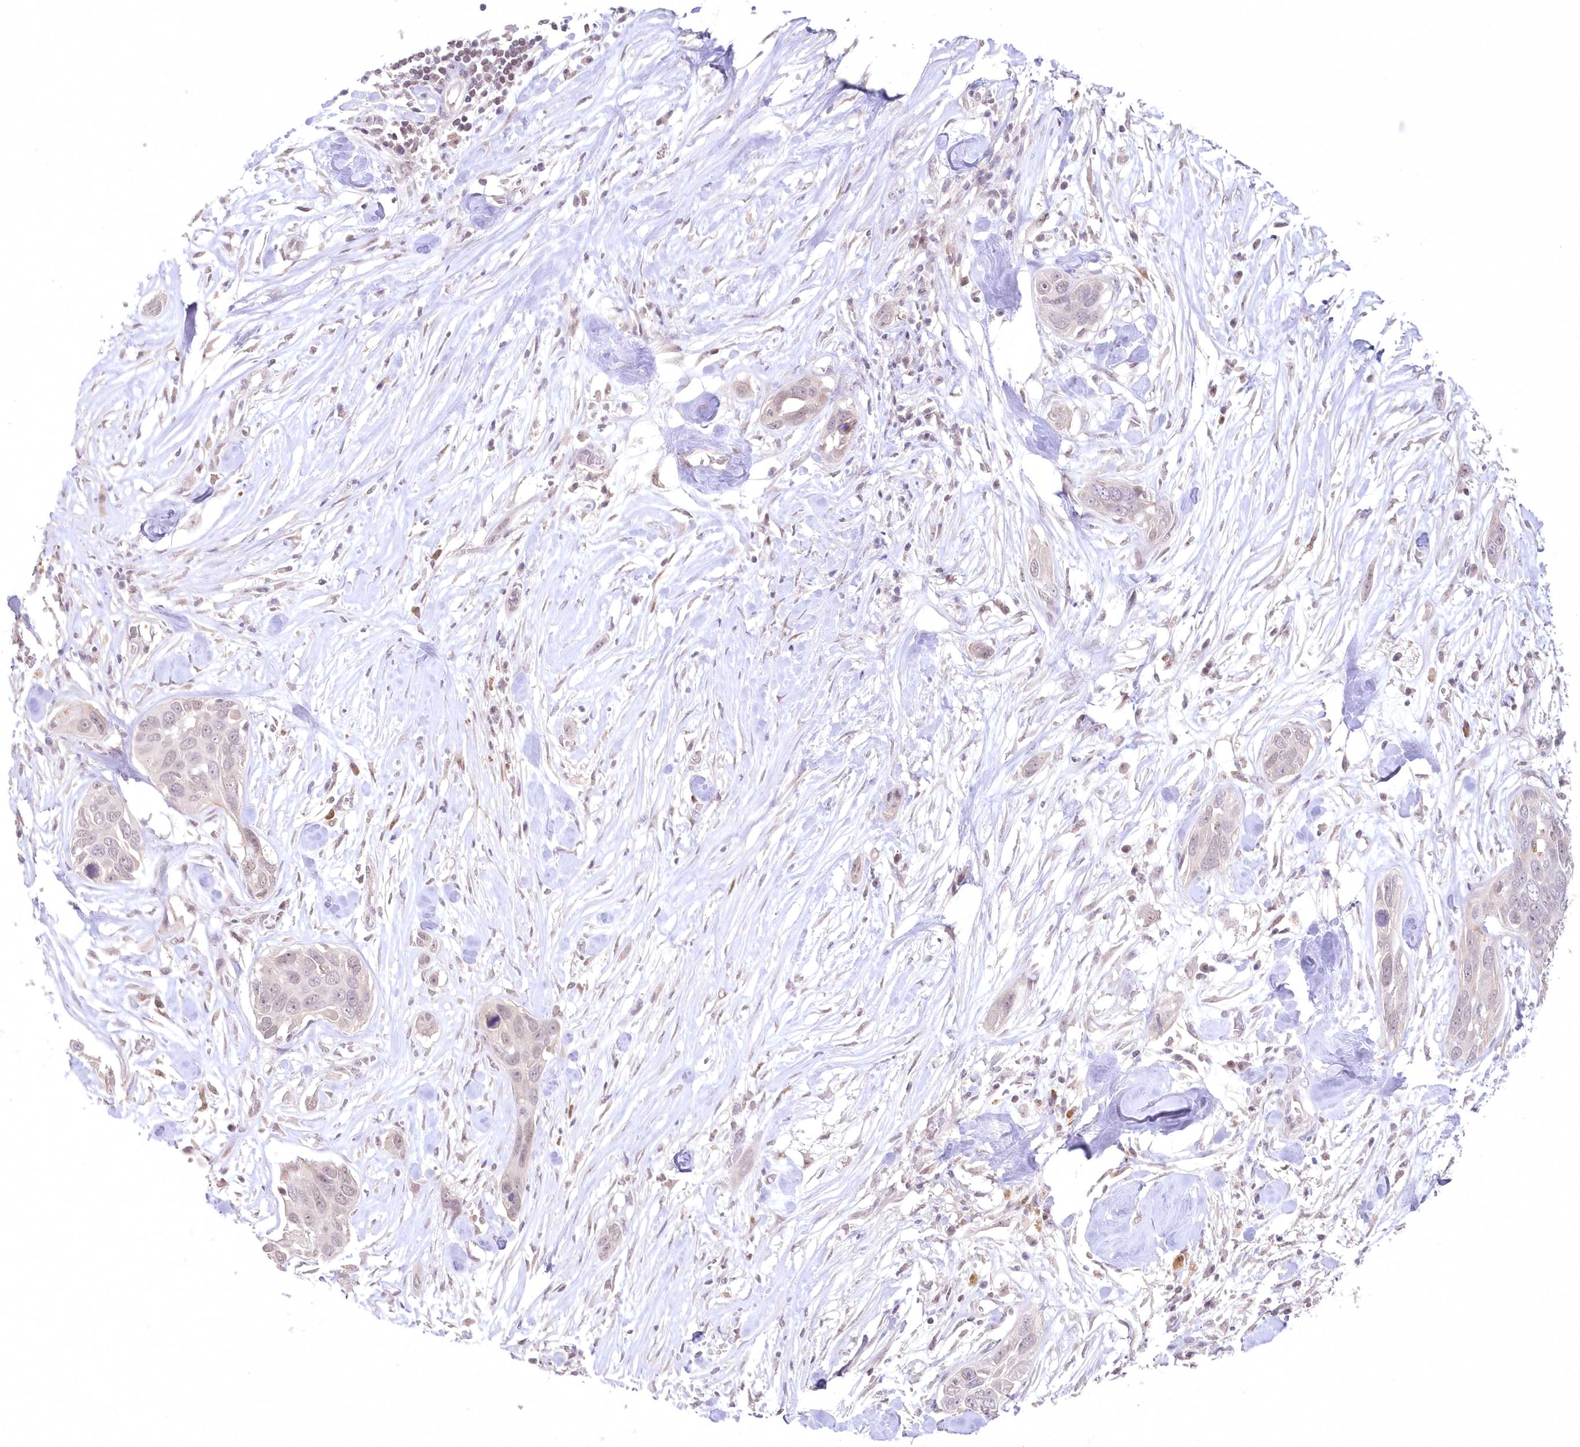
{"staining": {"intensity": "negative", "quantity": "none", "location": "none"}, "tissue": "pancreatic cancer", "cell_type": "Tumor cells", "image_type": "cancer", "snomed": [{"axis": "morphology", "description": "Adenocarcinoma, NOS"}, {"axis": "topography", "description": "Pancreas"}], "caption": "A high-resolution image shows immunohistochemistry staining of pancreatic adenocarcinoma, which demonstrates no significant expression in tumor cells.", "gene": "ASCC1", "patient": {"sex": "female", "age": 60}}